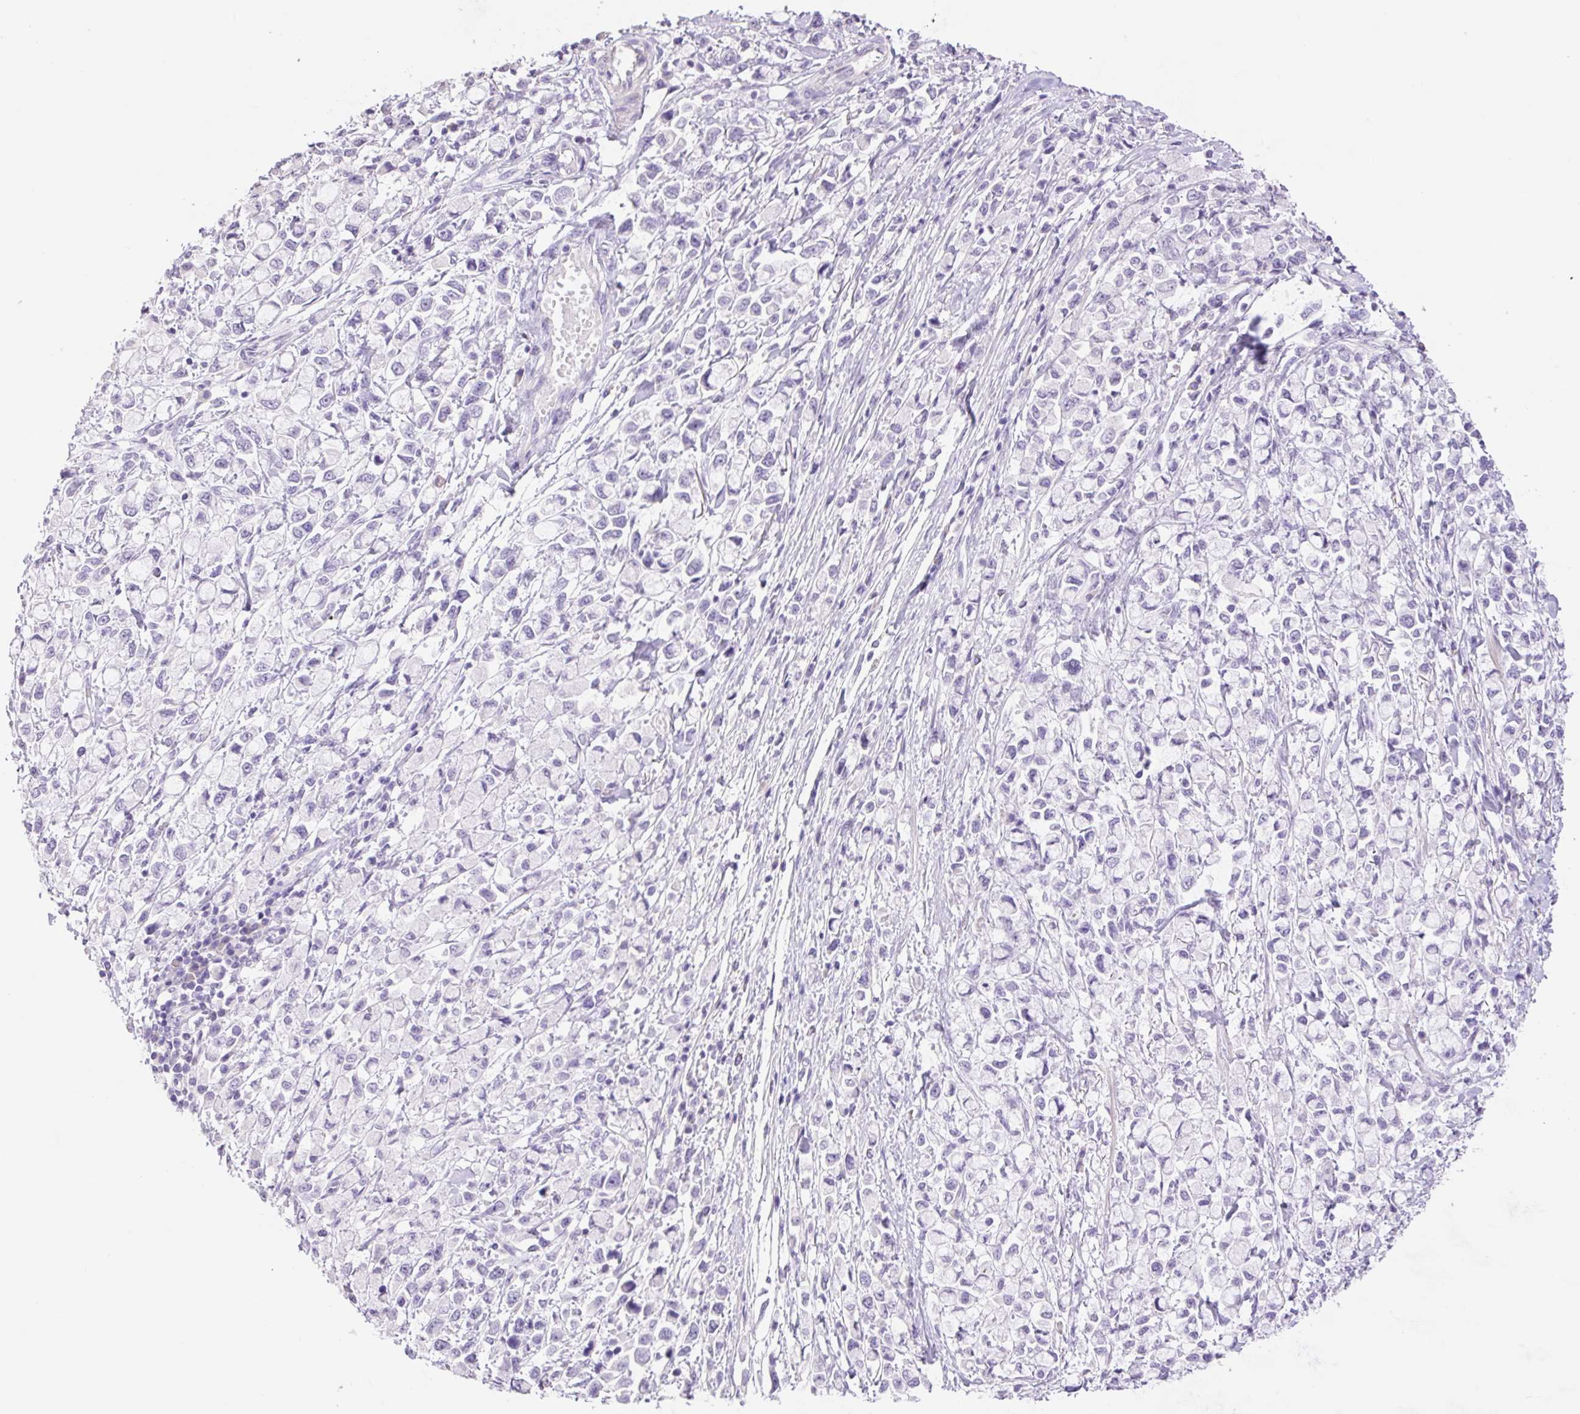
{"staining": {"intensity": "negative", "quantity": "none", "location": "none"}, "tissue": "stomach cancer", "cell_type": "Tumor cells", "image_type": "cancer", "snomed": [{"axis": "morphology", "description": "Adenocarcinoma, NOS"}, {"axis": "topography", "description": "Stomach"}], "caption": "Immunohistochemistry photomicrograph of human stomach cancer (adenocarcinoma) stained for a protein (brown), which shows no positivity in tumor cells.", "gene": "HCRTR2", "patient": {"sex": "female", "age": 81}}